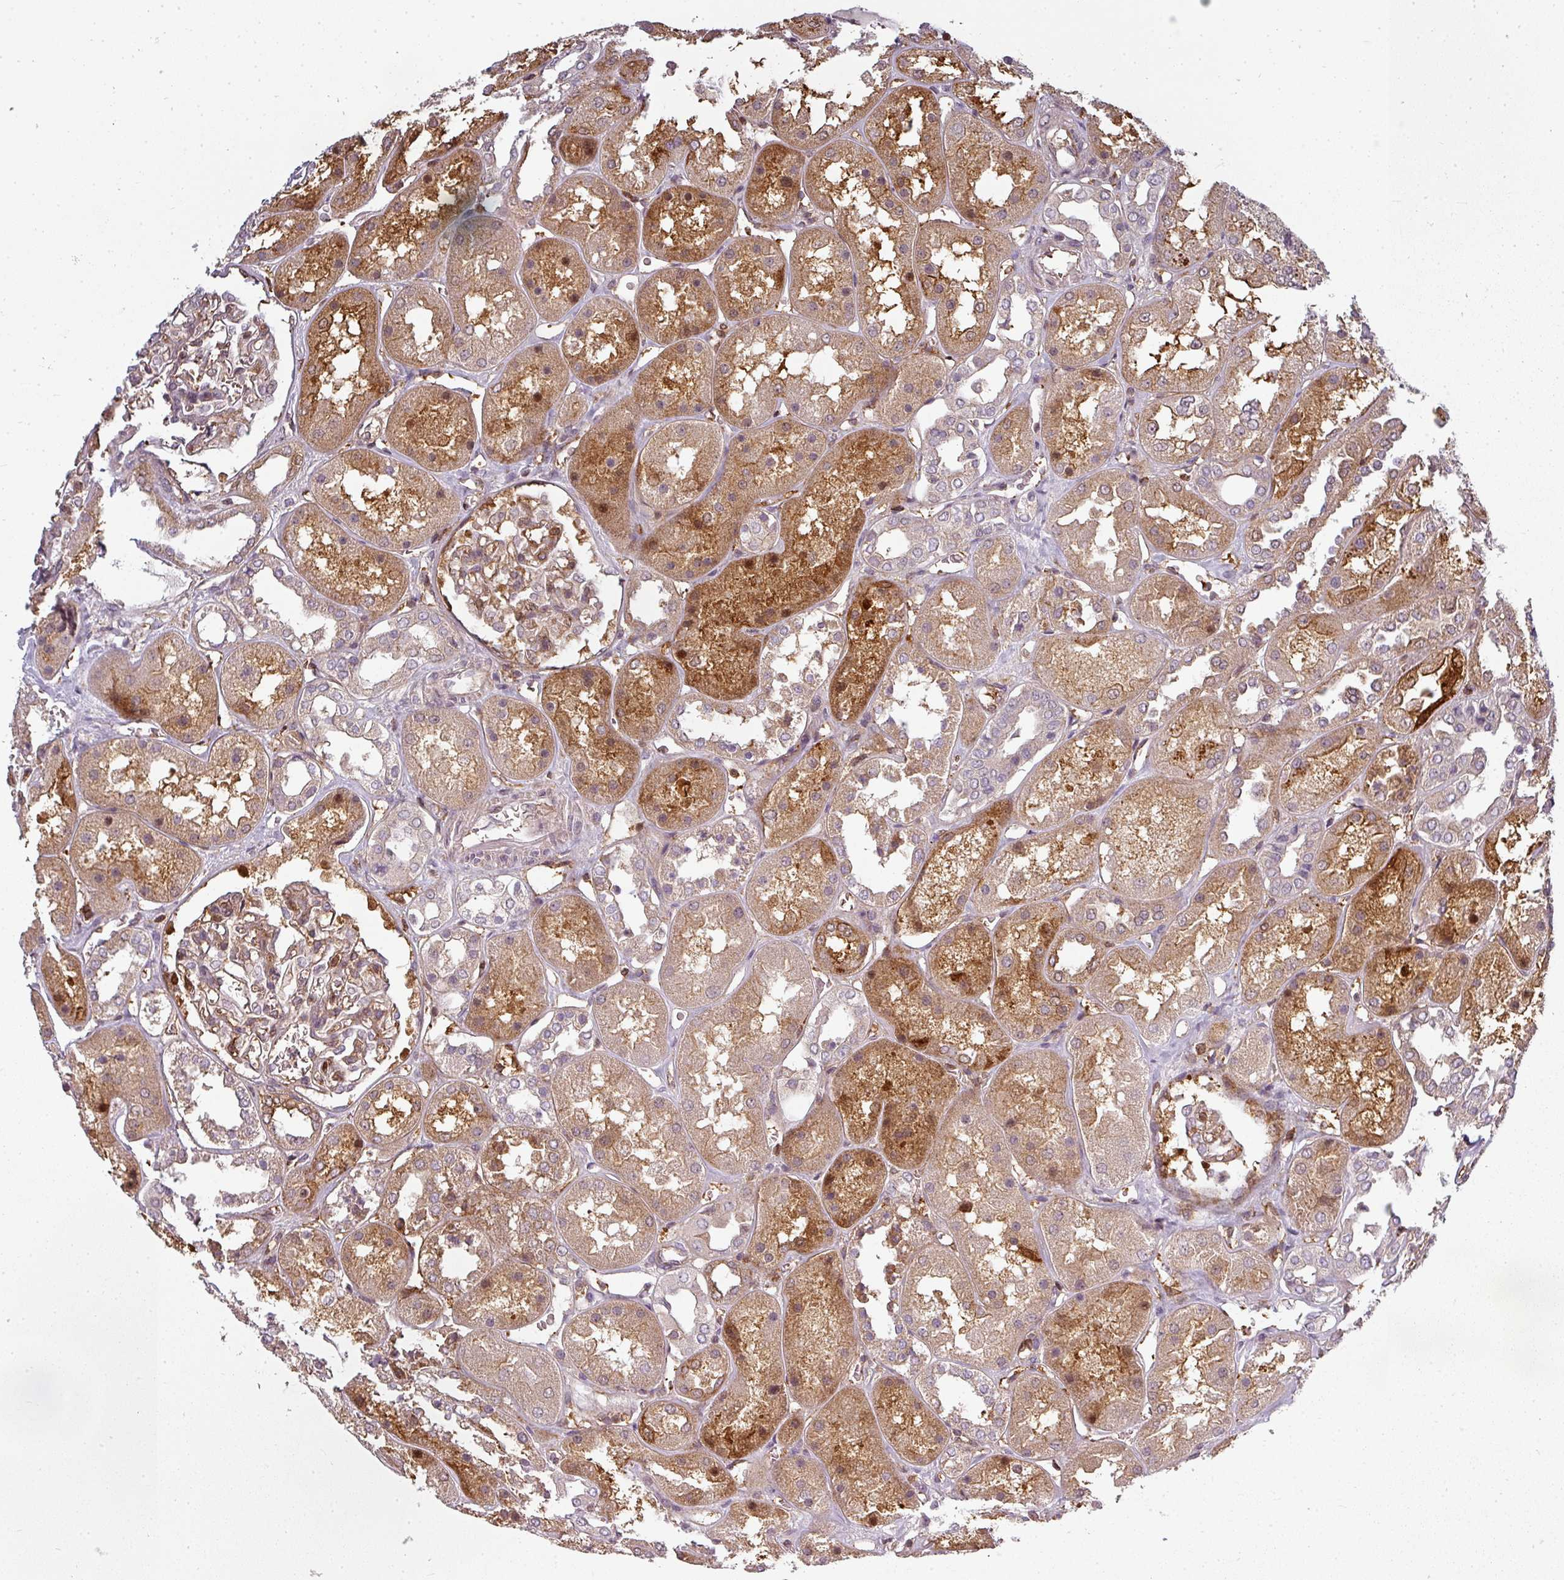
{"staining": {"intensity": "moderate", "quantity": "<25%", "location": "cytoplasmic/membranous"}, "tissue": "kidney", "cell_type": "Cells in glomeruli", "image_type": "normal", "snomed": [{"axis": "morphology", "description": "Normal tissue, NOS"}, {"axis": "topography", "description": "Kidney"}], "caption": "This photomicrograph shows immunohistochemistry (IHC) staining of unremarkable human kidney, with low moderate cytoplasmic/membranous expression in approximately <25% of cells in glomeruli.", "gene": "CLIC1", "patient": {"sex": "male", "age": 70}}